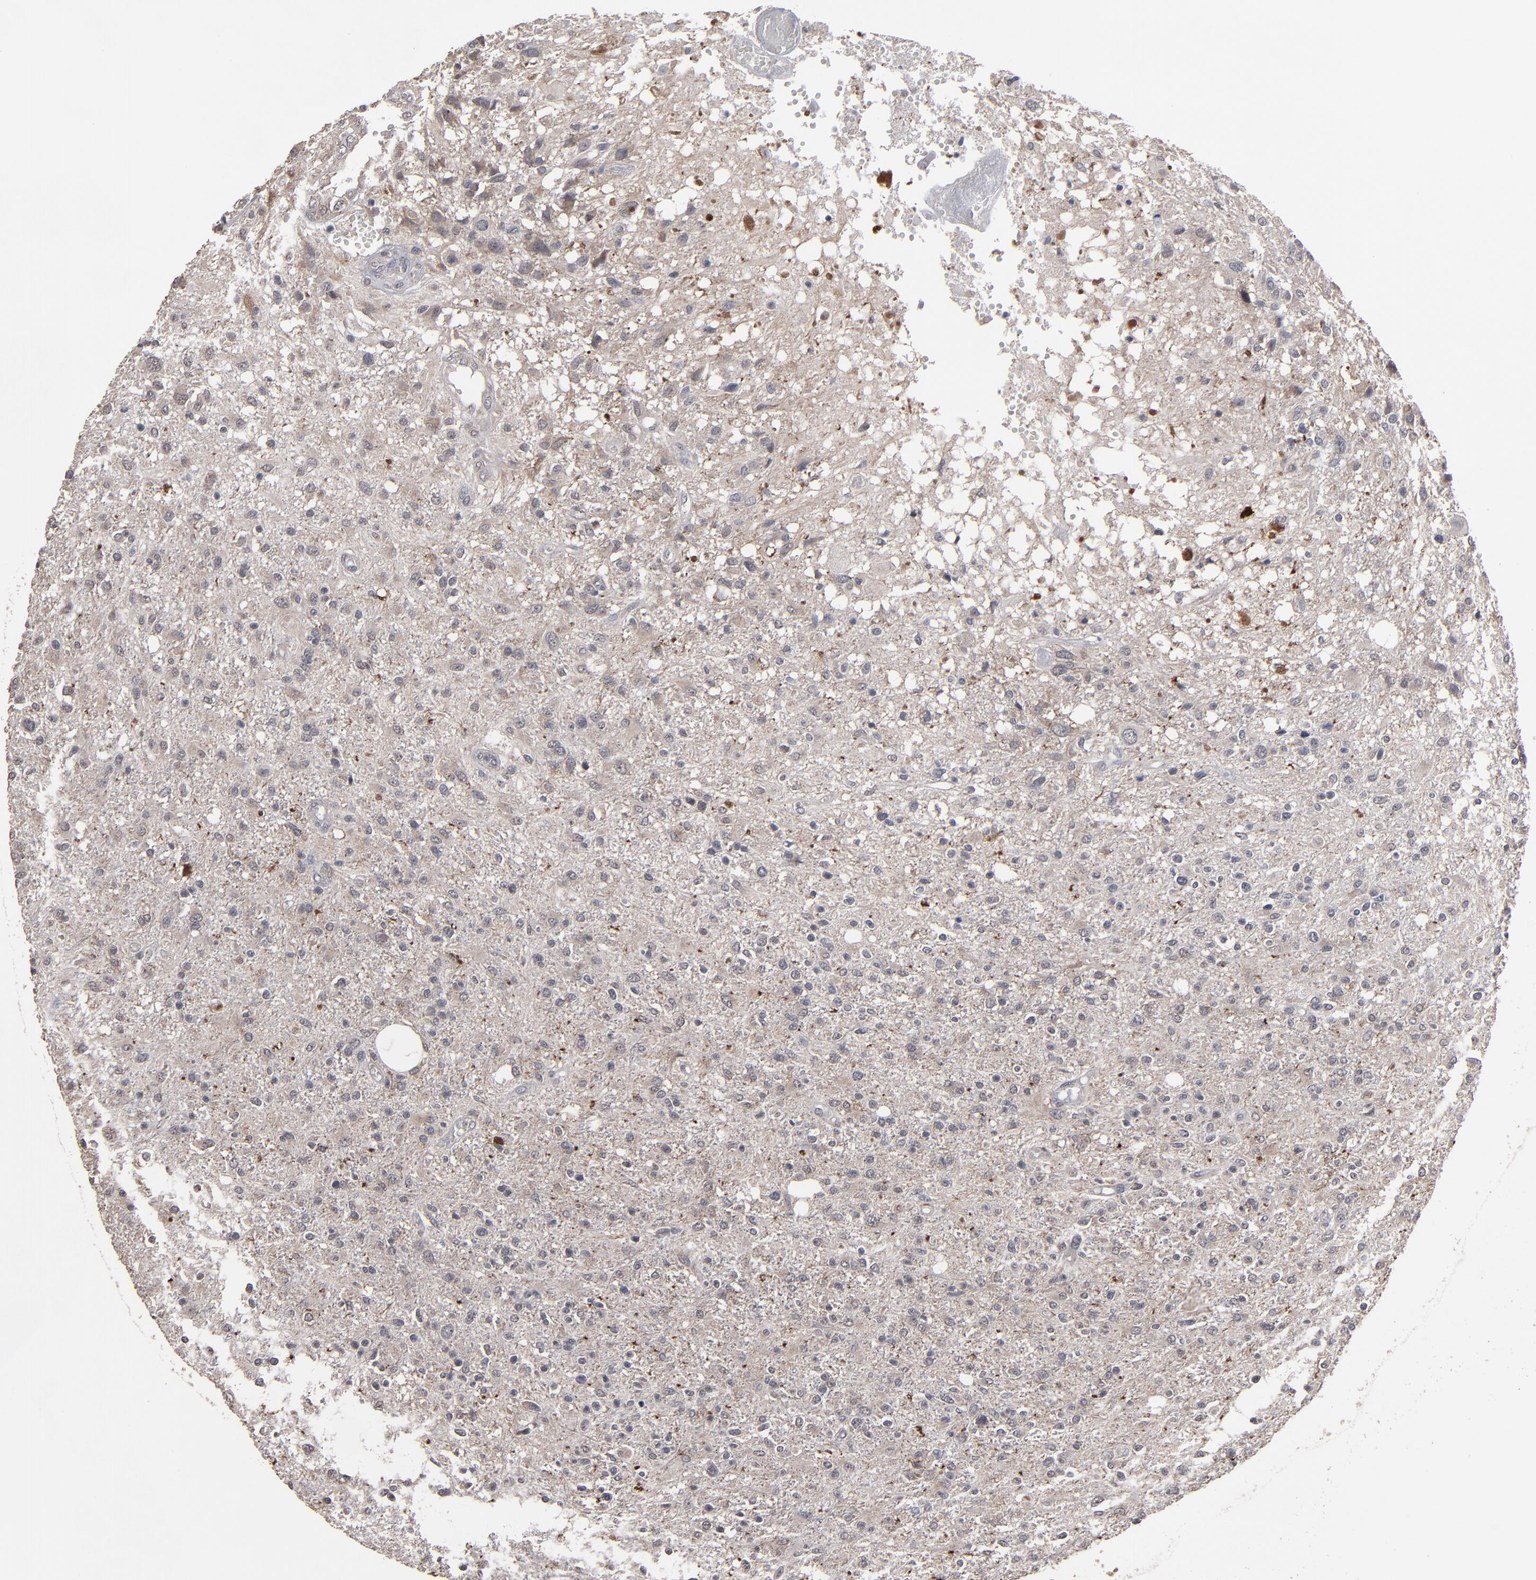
{"staining": {"intensity": "moderate", "quantity": "25%-75%", "location": "cytoplasmic/membranous"}, "tissue": "glioma", "cell_type": "Tumor cells", "image_type": "cancer", "snomed": [{"axis": "morphology", "description": "Glioma, malignant, High grade"}, {"axis": "topography", "description": "Cerebral cortex"}], "caption": "Malignant glioma (high-grade) tissue demonstrates moderate cytoplasmic/membranous staining in about 25%-75% of tumor cells, visualized by immunohistochemistry.", "gene": "SLC22A17", "patient": {"sex": "male", "age": 76}}